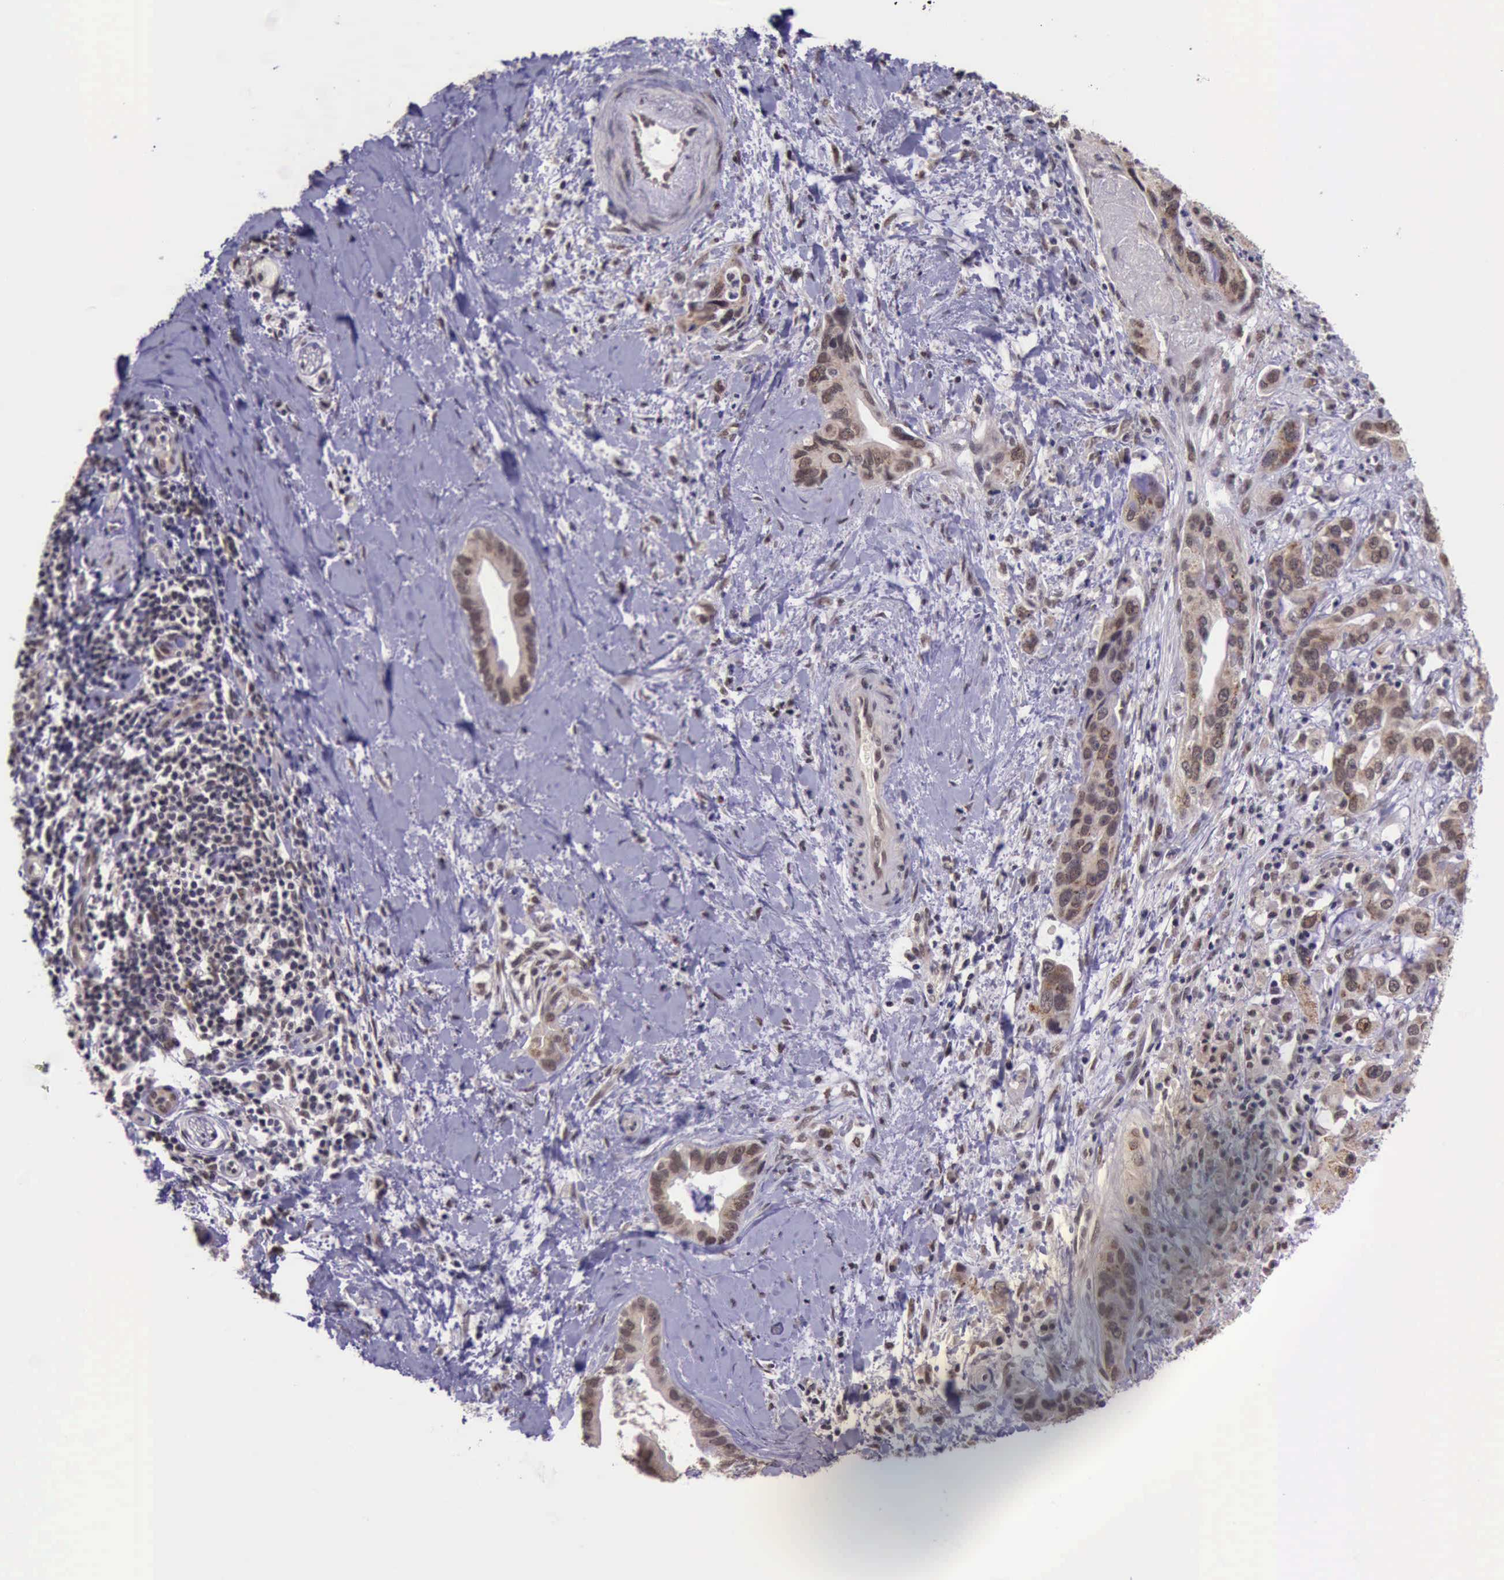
{"staining": {"intensity": "weak", "quantity": ">75%", "location": "cytoplasmic/membranous"}, "tissue": "liver cancer", "cell_type": "Tumor cells", "image_type": "cancer", "snomed": [{"axis": "morphology", "description": "Cholangiocarcinoma"}, {"axis": "topography", "description": "Liver"}], "caption": "Liver cholangiocarcinoma stained with a brown dye reveals weak cytoplasmic/membranous positive staining in approximately >75% of tumor cells.", "gene": "PRPF39", "patient": {"sex": "female", "age": 65}}